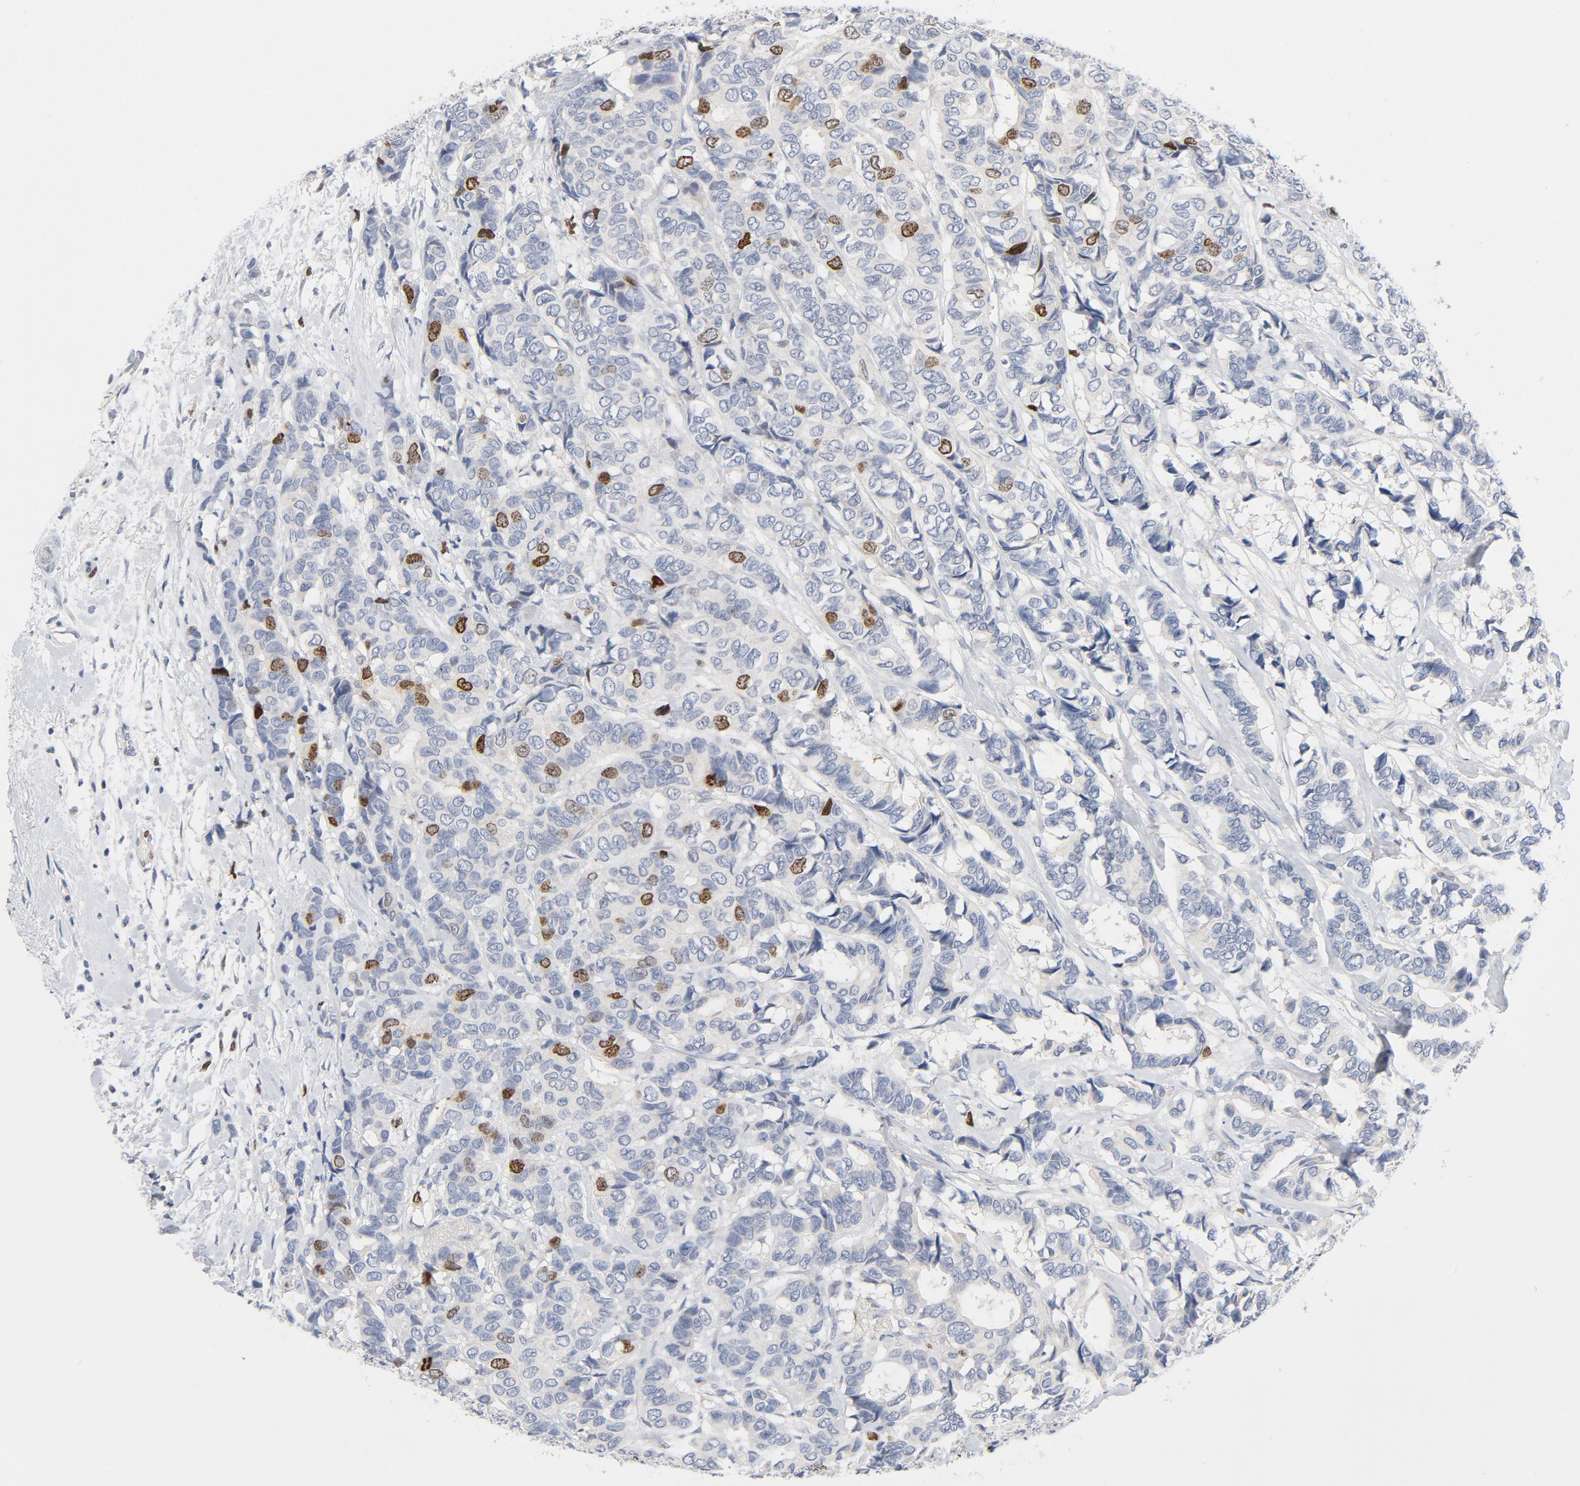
{"staining": {"intensity": "moderate", "quantity": "<25%", "location": "nuclear"}, "tissue": "breast cancer", "cell_type": "Tumor cells", "image_type": "cancer", "snomed": [{"axis": "morphology", "description": "Duct carcinoma"}, {"axis": "topography", "description": "Breast"}], "caption": "Immunohistochemical staining of breast cancer (intraductal carcinoma) exhibits low levels of moderate nuclear positivity in about <25% of tumor cells.", "gene": "BIRC5", "patient": {"sex": "female", "age": 87}}